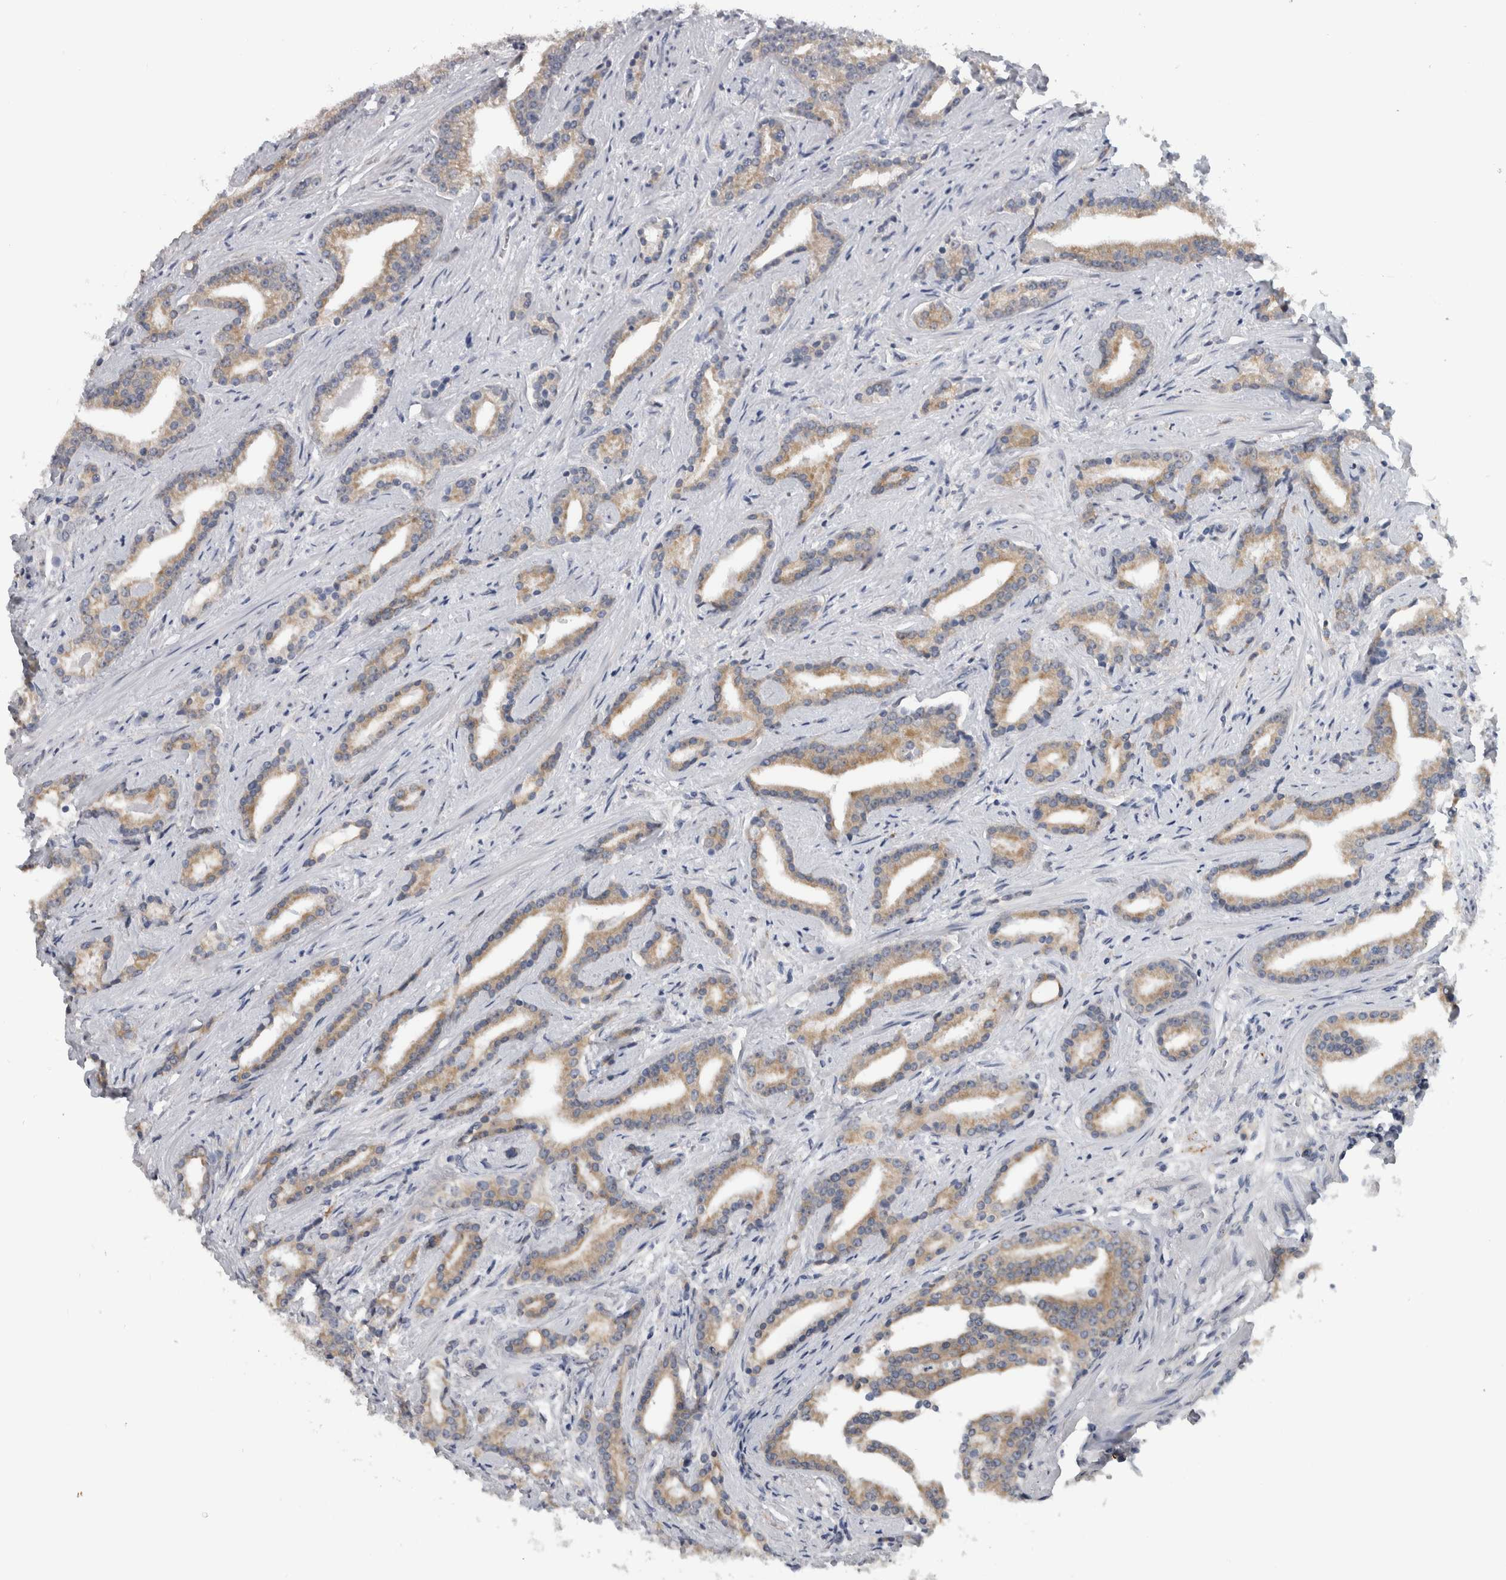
{"staining": {"intensity": "weak", "quantity": ">75%", "location": "cytoplasmic/membranous"}, "tissue": "prostate cancer", "cell_type": "Tumor cells", "image_type": "cancer", "snomed": [{"axis": "morphology", "description": "Adenocarcinoma, Low grade"}, {"axis": "topography", "description": "Prostate"}], "caption": "Immunohistochemical staining of human prostate cancer (adenocarcinoma (low-grade)) shows low levels of weak cytoplasmic/membranous expression in approximately >75% of tumor cells.", "gene": "TMEM242", "patient": {"sex": "male", "age": 67}}